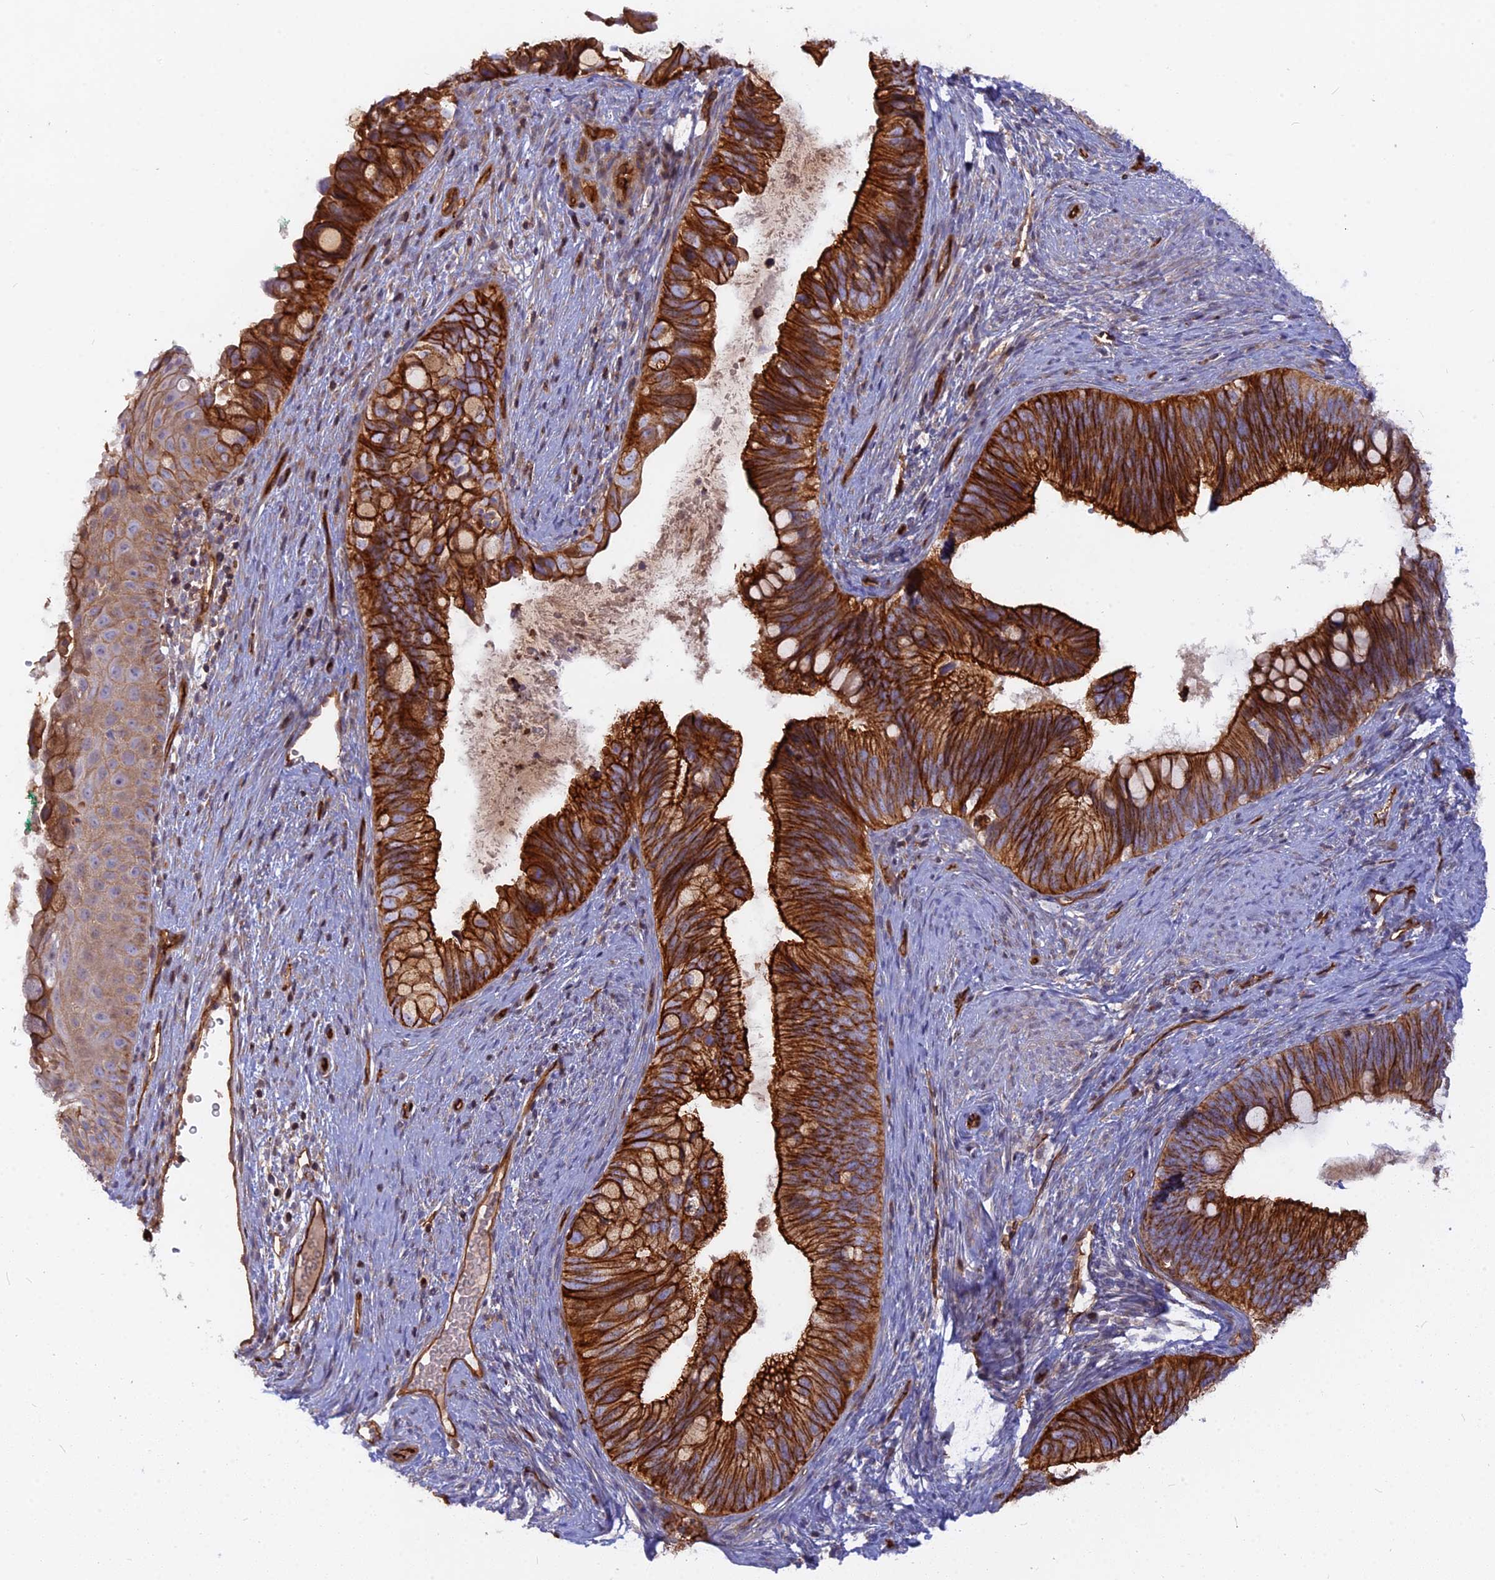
{"staining": {"intensity": "strong", "quantity": ">75%", "location": "cytoplasmic/membranous"}, "tissue": "cervical cancer", "cell_type": "Tumor cells", "image_type": "cancer", "snomed": [{"axis": "morphology", "description": "Adenocarcinoma, NOS"}, {"axis": "topography", "description": "Cervix"}], "caption": "This micrograph reveals IHC staining of cervical adenocarcinoma, with high strong cytoplasmic/membranous expression in approximately >75% of tumor cells.", "gene": "CNBD2", "patient": {"sex": "female", "age": 42}}